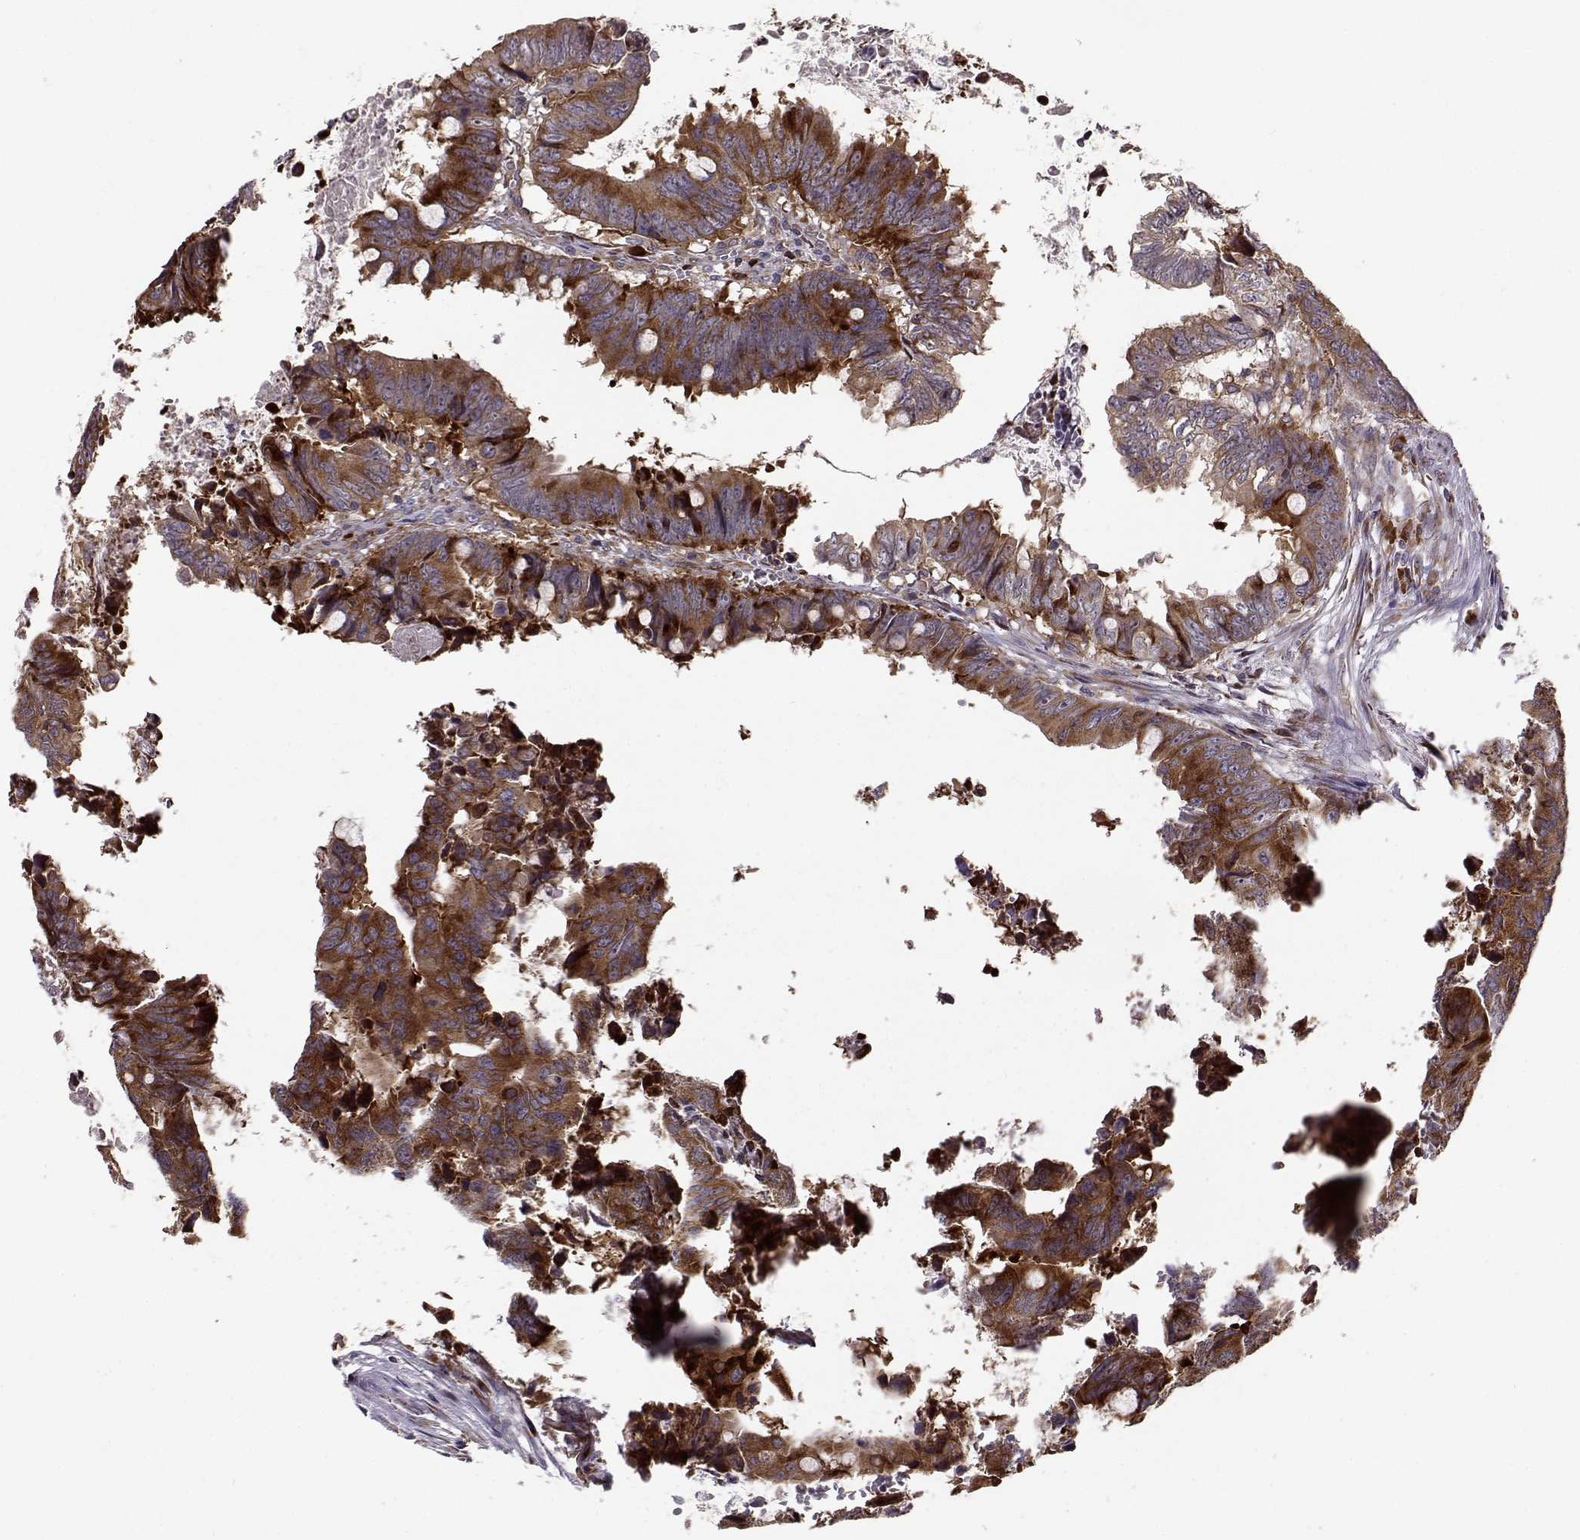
{"staining": {"intensity": "strong", "quantity": ">75%", "location": "cytoplasmic/membranous"}, "tissue": "colorectal cancer", "cell_type": "Tumor cells", "image_type": "cancer", "snomed": [{"axis": "morphology", "description": "Adenocarcinoma, NOS"}, {"axis": "topography", "description": "Colon"}], "caption": "Protein positivity by immunohistochemistry shows strong cytoplasmic/membranous staining in about >75% of tumor cells in colorectal cancer (adenocarcinoma).", "gene": "RPL31", "patient": {"sex": "female", "age": 82}}